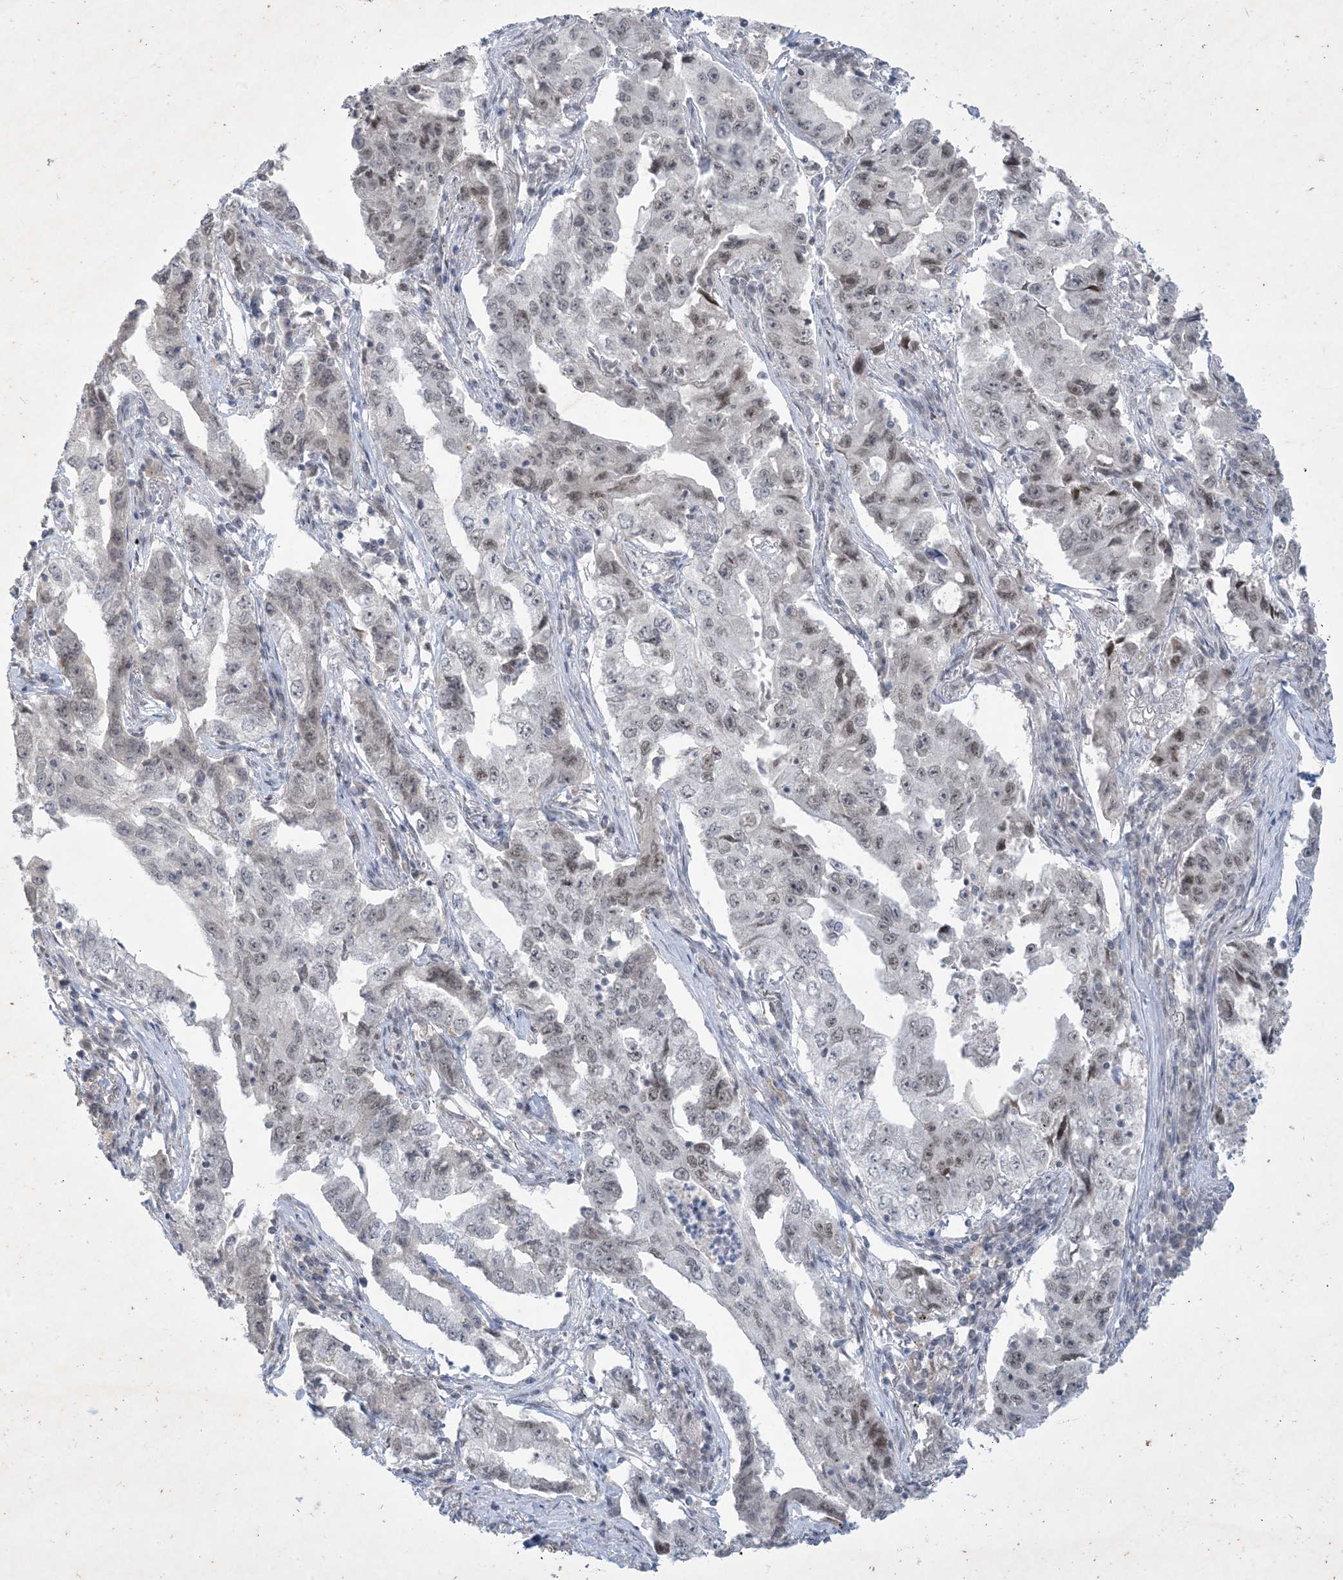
{"staining": {"intensity": "weak", "quantity": "25%-75%", "location": "nuclear"}, "tissue": "lung cancer", "cell_type": "Tumor cells", "image_type": "cancer", "snomed": [{"axis": "morphology", "description": "Adenocarcinoma, NOS"}, {"axis": "topography", "description": "Lung"}], "caption": "Human adenocarcinoma (lung) stained for a protein (brown) reveals weak nuclear positive expression in about 25%-75% of tumor cells.", "gene": "ZNF674", "patient": {"sex": "female", "age": 51}}